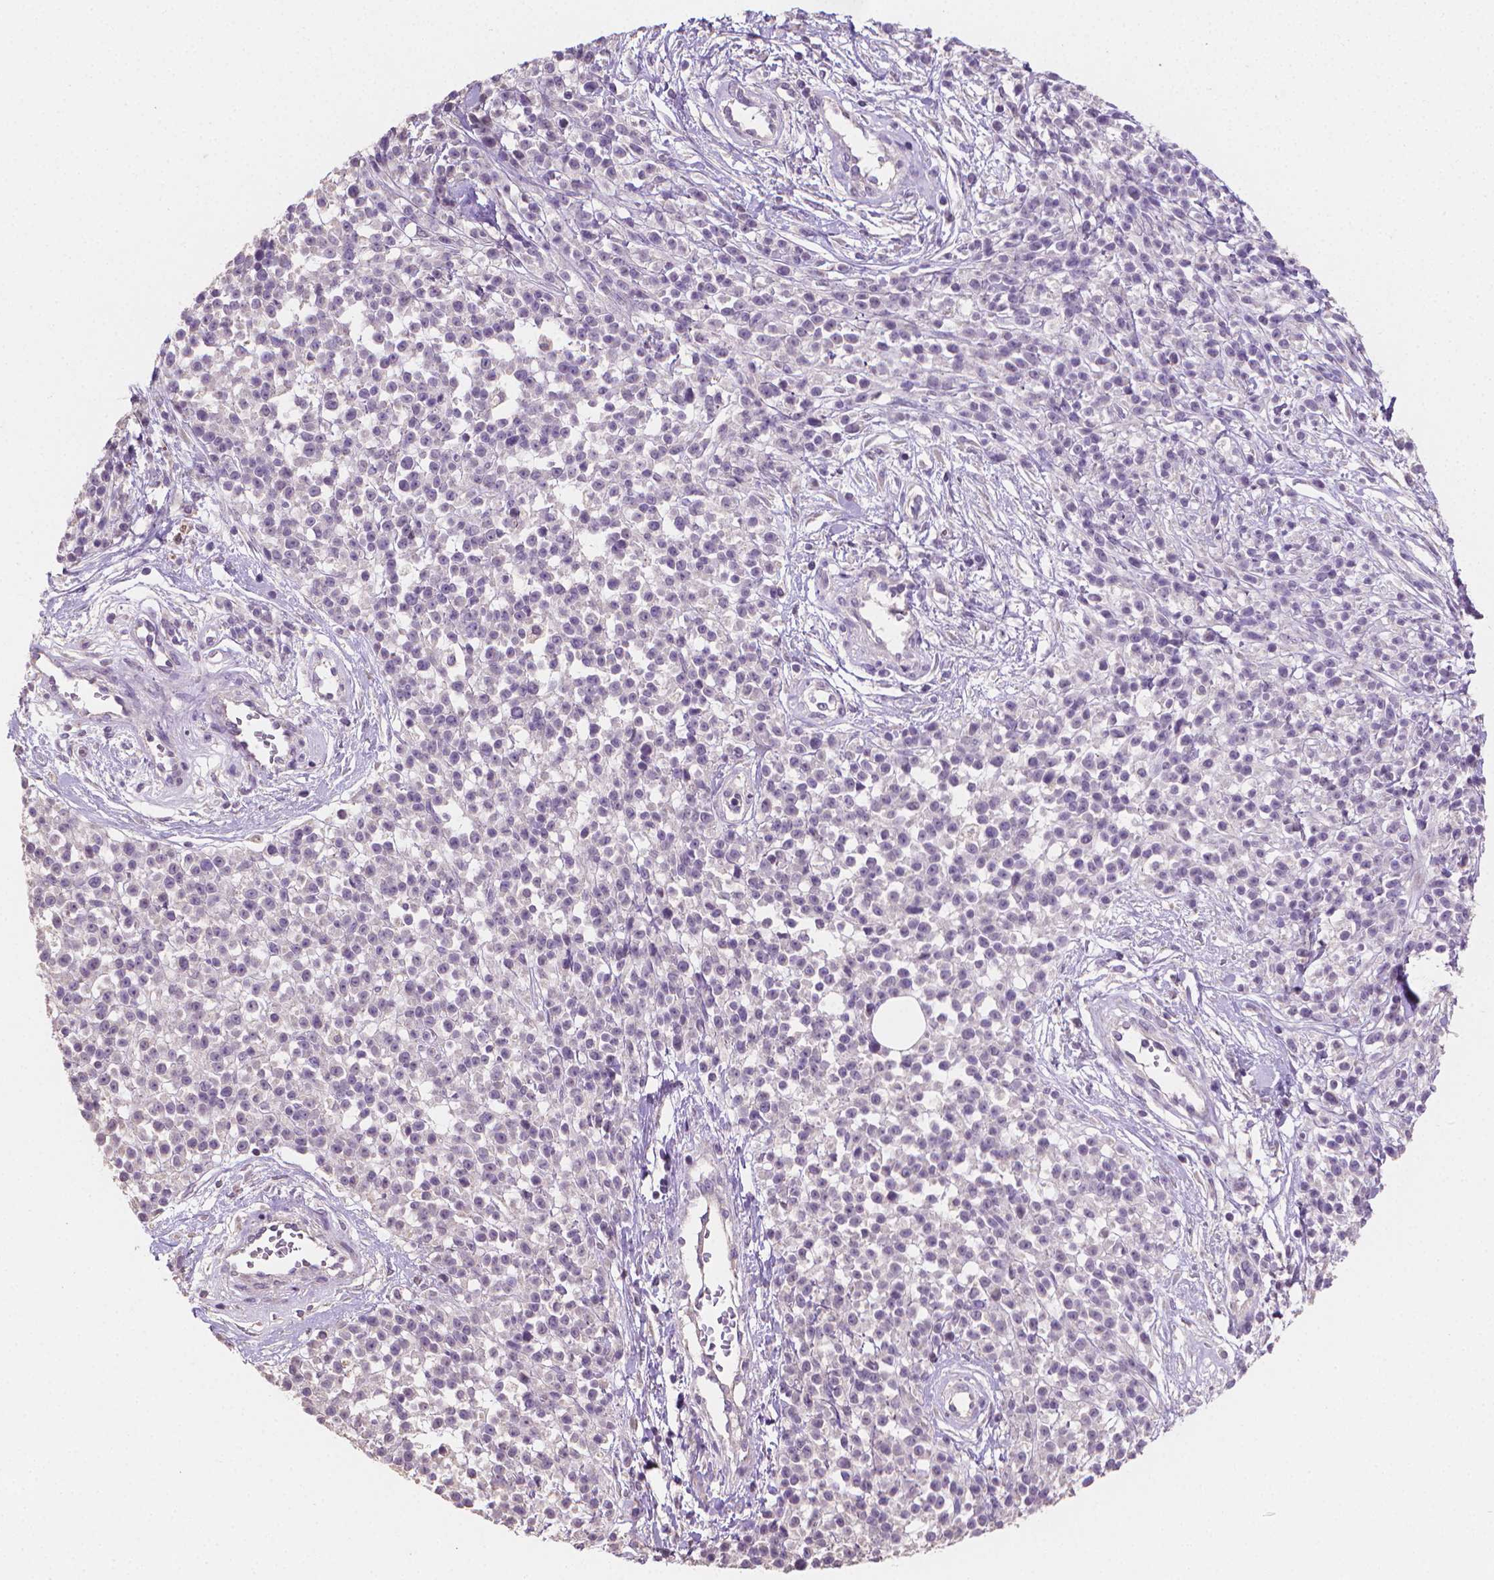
{"staining": {"intensity": "negative", "quantity": "none", "location": "none"}, "tissue": "melanoma", "cell_type": "Tumor cells", "image_type": "cancer", "snomed": [{"axis": "morphology", "description": "Malignant melanoma, NOS"}, {"axis": "topography", "description": "Skin"}, {"axis": "topography", "description": "Skin of trunk"}], "caption": "This is an IHC photomicrograph of melanoma. There is no expression in tumor cells.", "gene": "CATIP", "patient": {"sex": "male", "age": 74}}